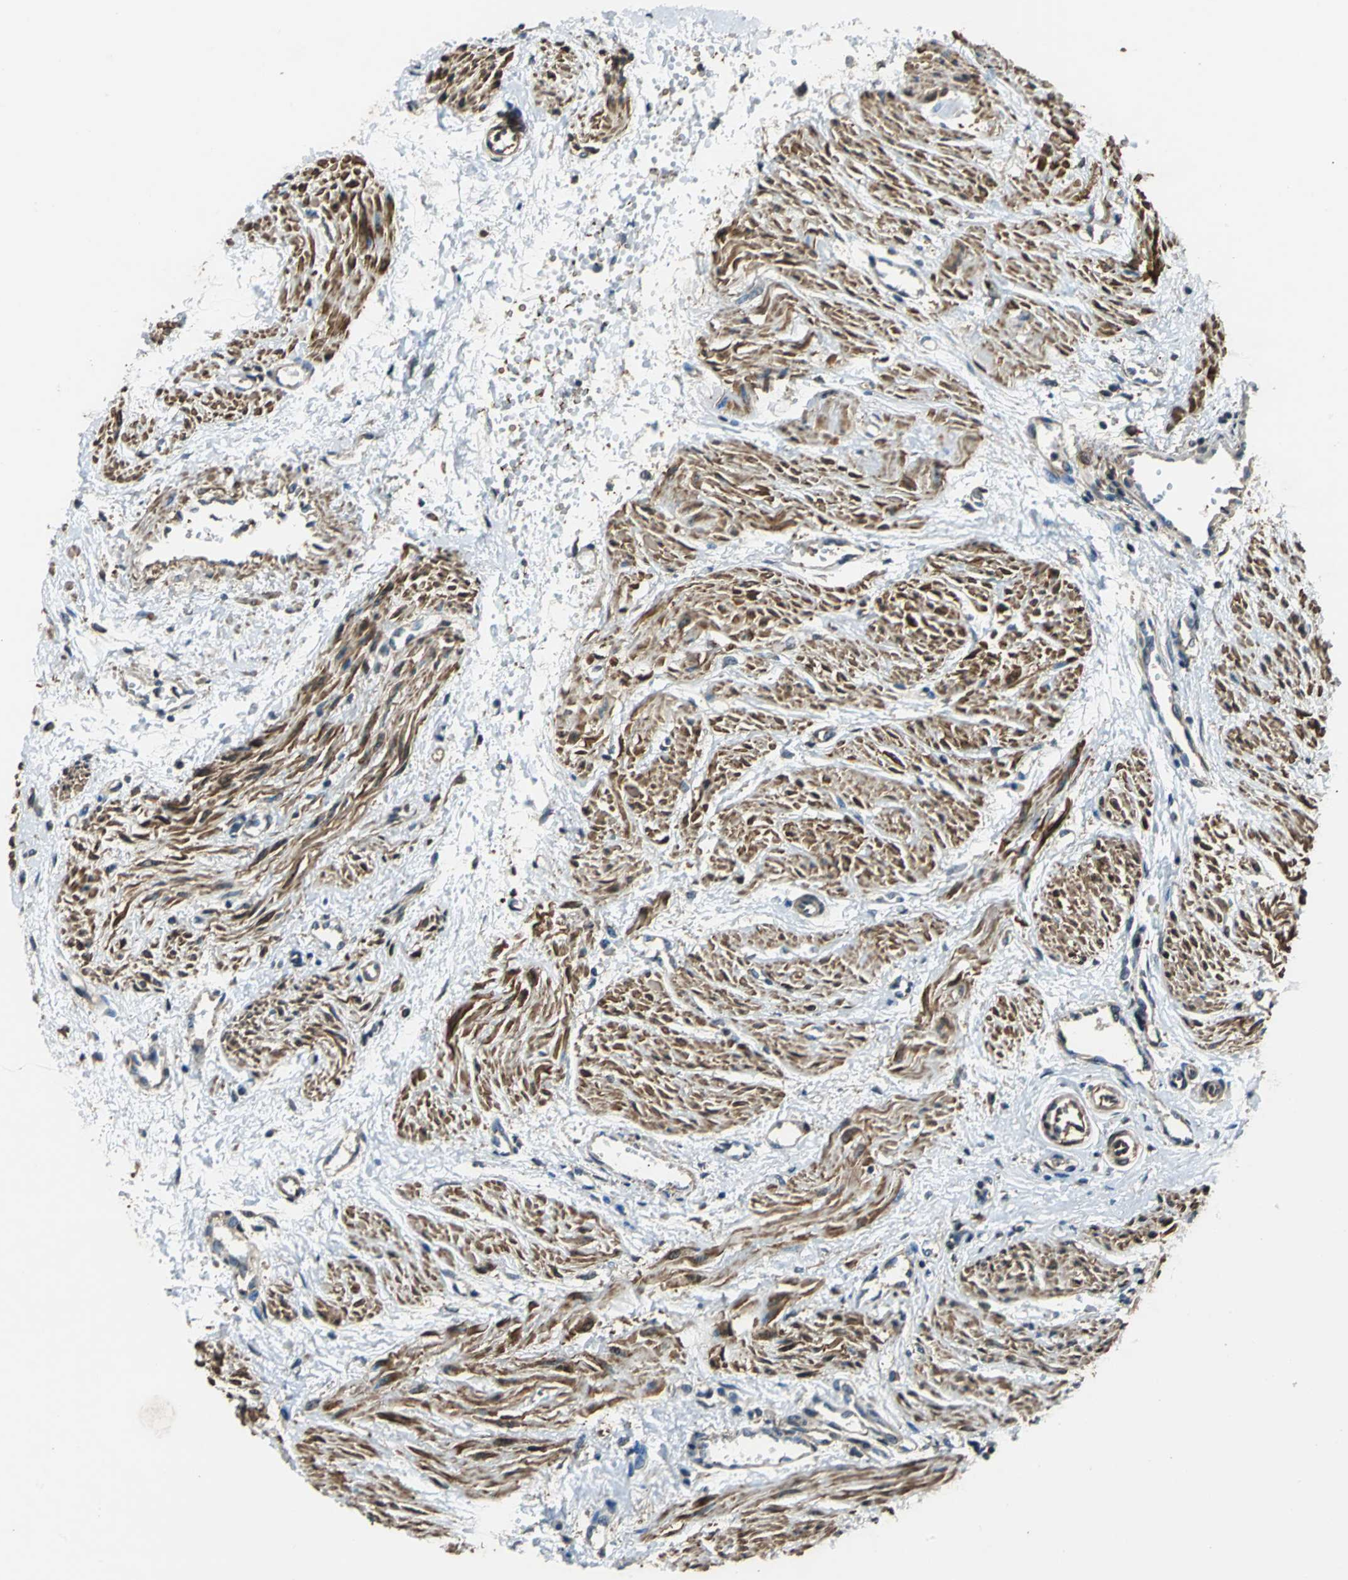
{"staining": {"intensity": "strong", "quantity": ">75%", "location": "cytoplasmic/membranous"}, "tissue": "smooth muscle", "cell_type": "Smooth muscle cells", "image_type": "normal", "snomed": [{"axis": "morphology", "description": "Normal tissue, NOS"}, {"axis": "topography", "description": "Smooth muscle"}, {"axis": "topography", "description": "Uterus"}], "caption": "Protein staining exhibits strong cytoplasmic/membranous staining in about >75% of smooth muscle cells in normal smooth muscle. (DAB = brown stain, brightfield microscopy at high magnification).", "gene": "PARVA", "patient": {"sex": "female", "age": 39}}